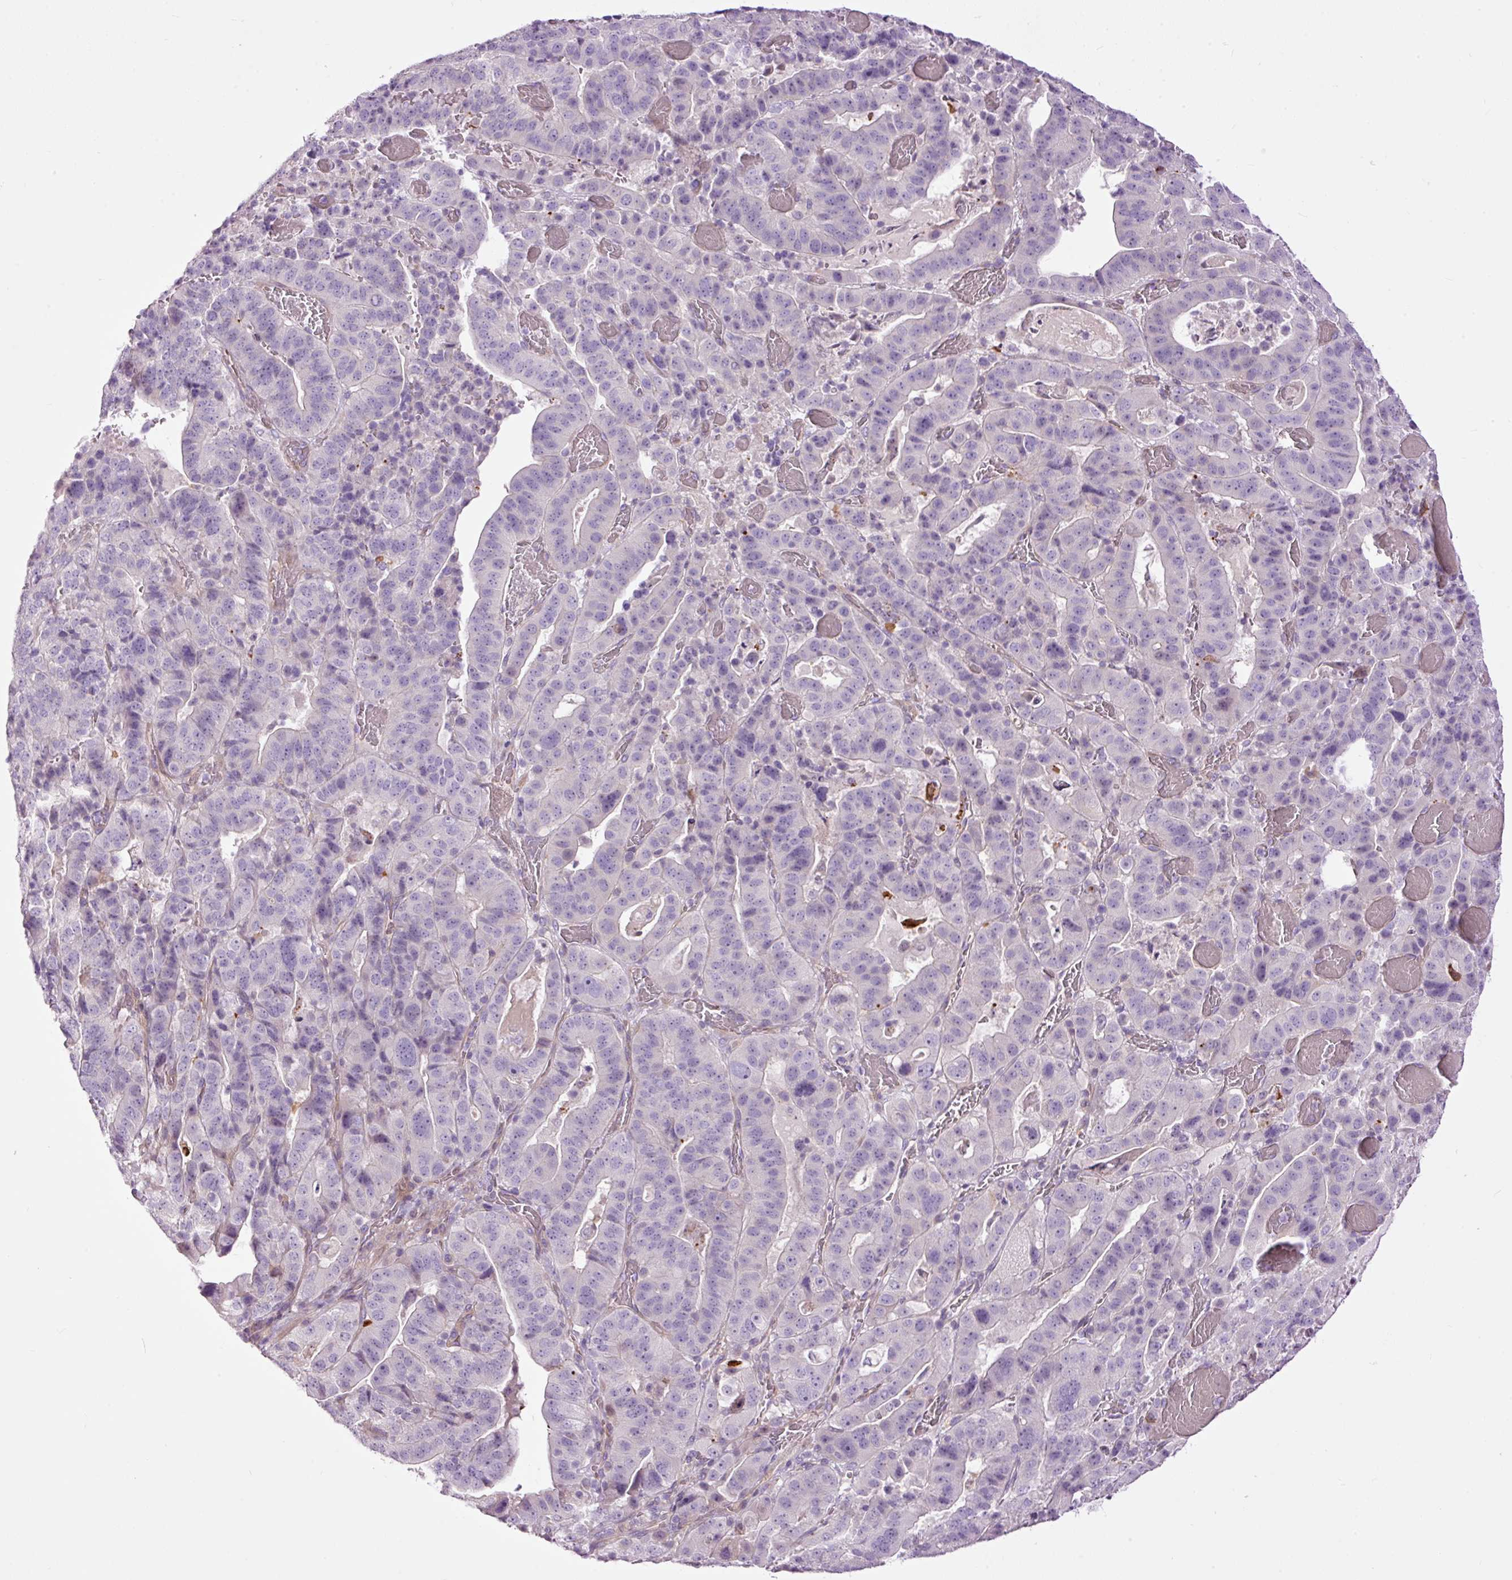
{"staining": {"intensity": "negative", "quantity": "none", "location": "none"}, "tissue": "stomach cancer", "cell_type": "Tumor cells", "image_type": "cancer", "snomed": [{"axis": "morphology", "description": "Adenocarcinoma, NOS"}, {"axis": "topography", "description": "Stomach"}], "caption": "An image of human stomach cancer (adenocarcinoma) is negative for staining in tumor cells. Nuclei are stained in blue.", "gene": "FCRL4", "patient": {"sex": "male", "age": 48}}